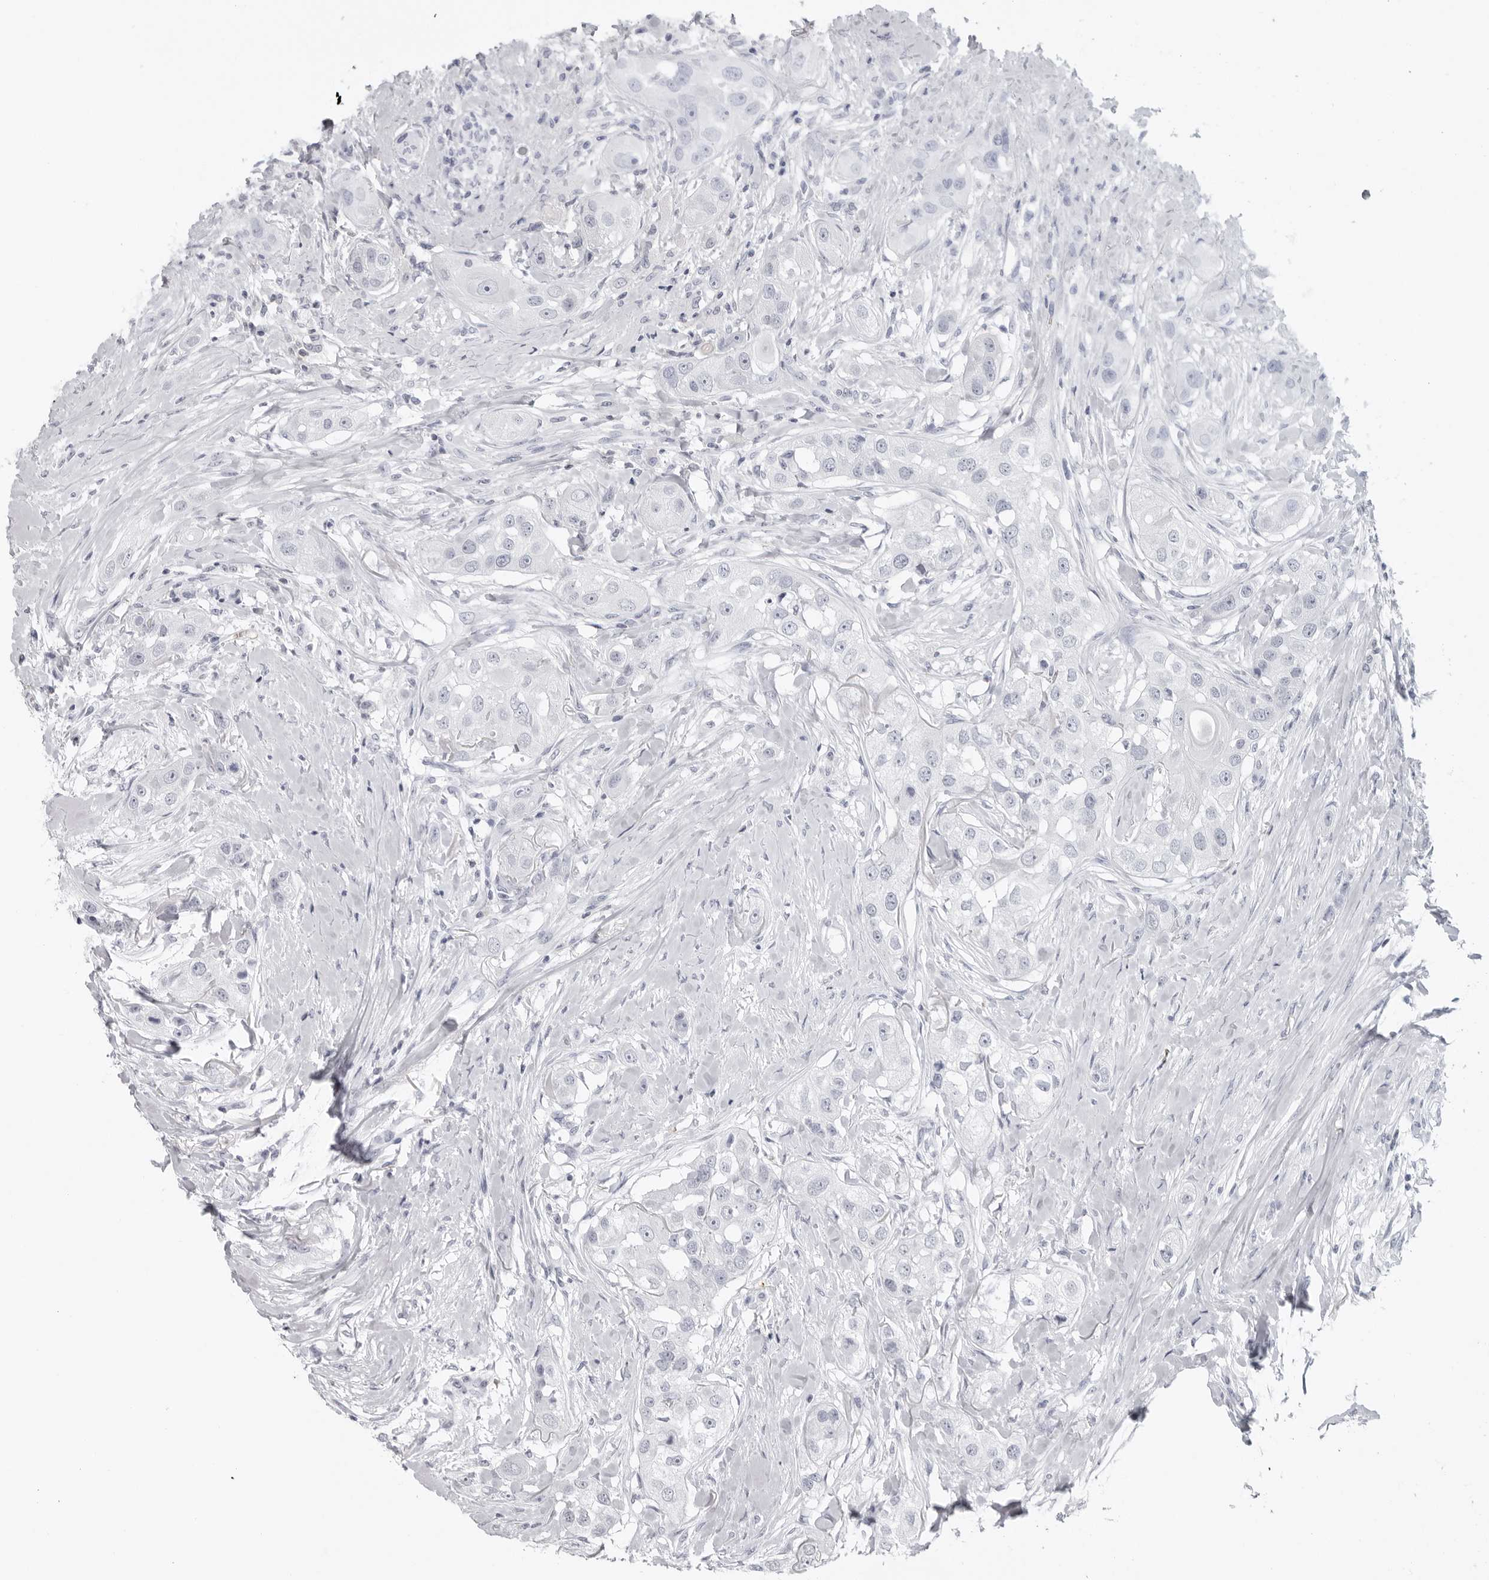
{"staining": {"intensity": "negative", "quantity": "none", "location": "none"}, "tissue": "head and neck cancer", "cell_type": "Tumor cells", "image_type": "cancer", "snomed": [{"axis": "morphology", "description": "Normal tissue, NOS"}, {"axis": "morphology", "description": "Squamous cell carcinoma, NOS"}, {"axis": "topography", "description": "Skeletal muscle"}, {"axis": "topography", "description": "Head-Neck"}], "caption": "Human squamous cell carcinoma (head and neck) stained for a protein using immunohistochemistry (IHC) reveals no staining in tumor cells.", "gene": "EPB41", "patient": {"sex": "male", "age": 51}}